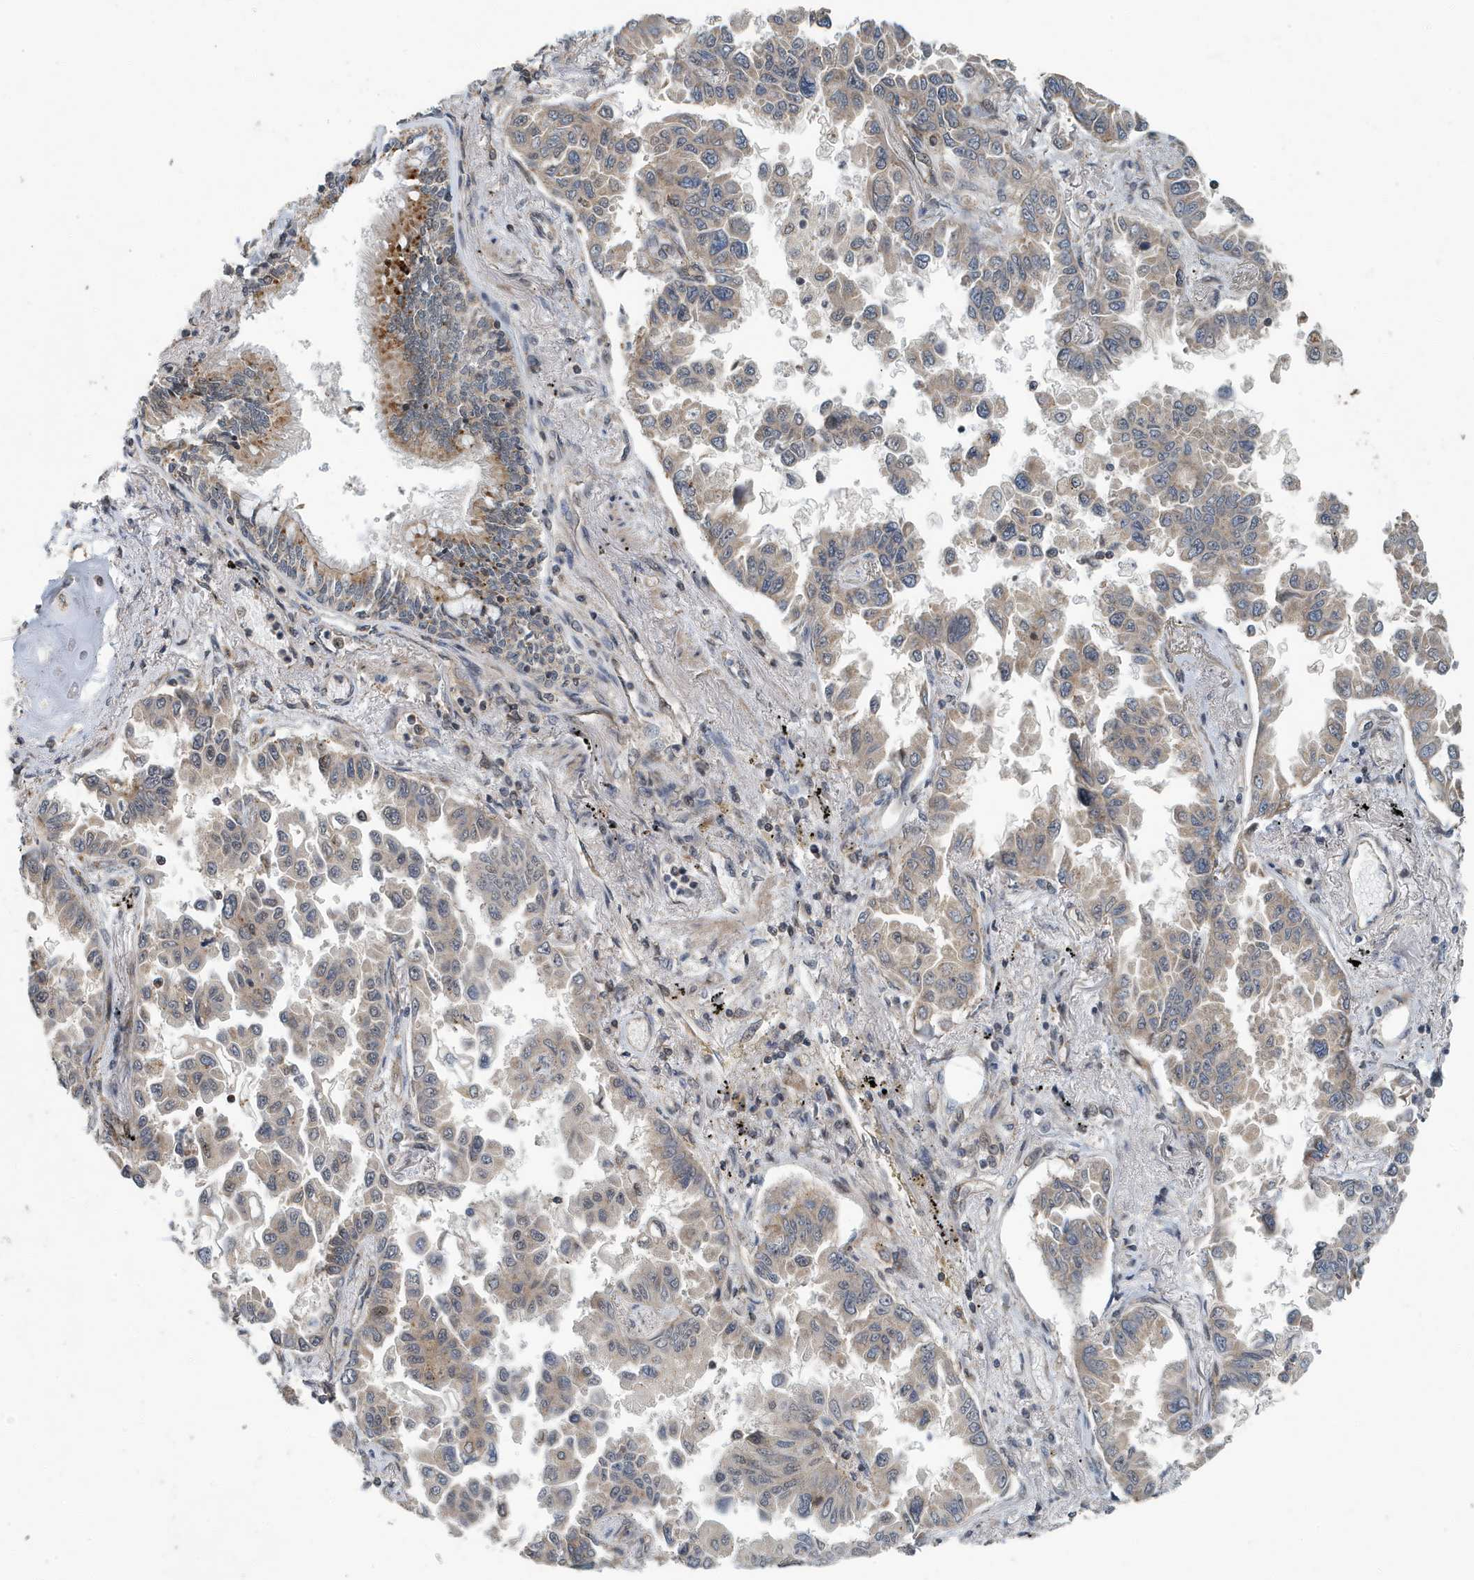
{"staining": {"intensity": "moderate", "quantity": "25%-75%", "location": "cytoplasmic/membranous"}, "tissue": "lung cancer", "cell_type": "Tumor cells", "image_type": "cancer", "snomed": [{"axis": "morphology", "description": "Adenocarcinoma, NOS"}, {"axis": "topography", "description": "Lung"}], "caption": "Immunohistochemistry (IHC) micrograph of neoplastic tissue: lung cancer (adenocarcinoma) stained using immunohistochemistry (IHC) demonstrates medium levels of moderate protein expression localized specifically in the cytoplasmic/membranous of tumor cells, appearing as a cytoplasmic/membranous brown color.", "gene": "KIF15", "patient": {"sex": "female", "age": 67}}